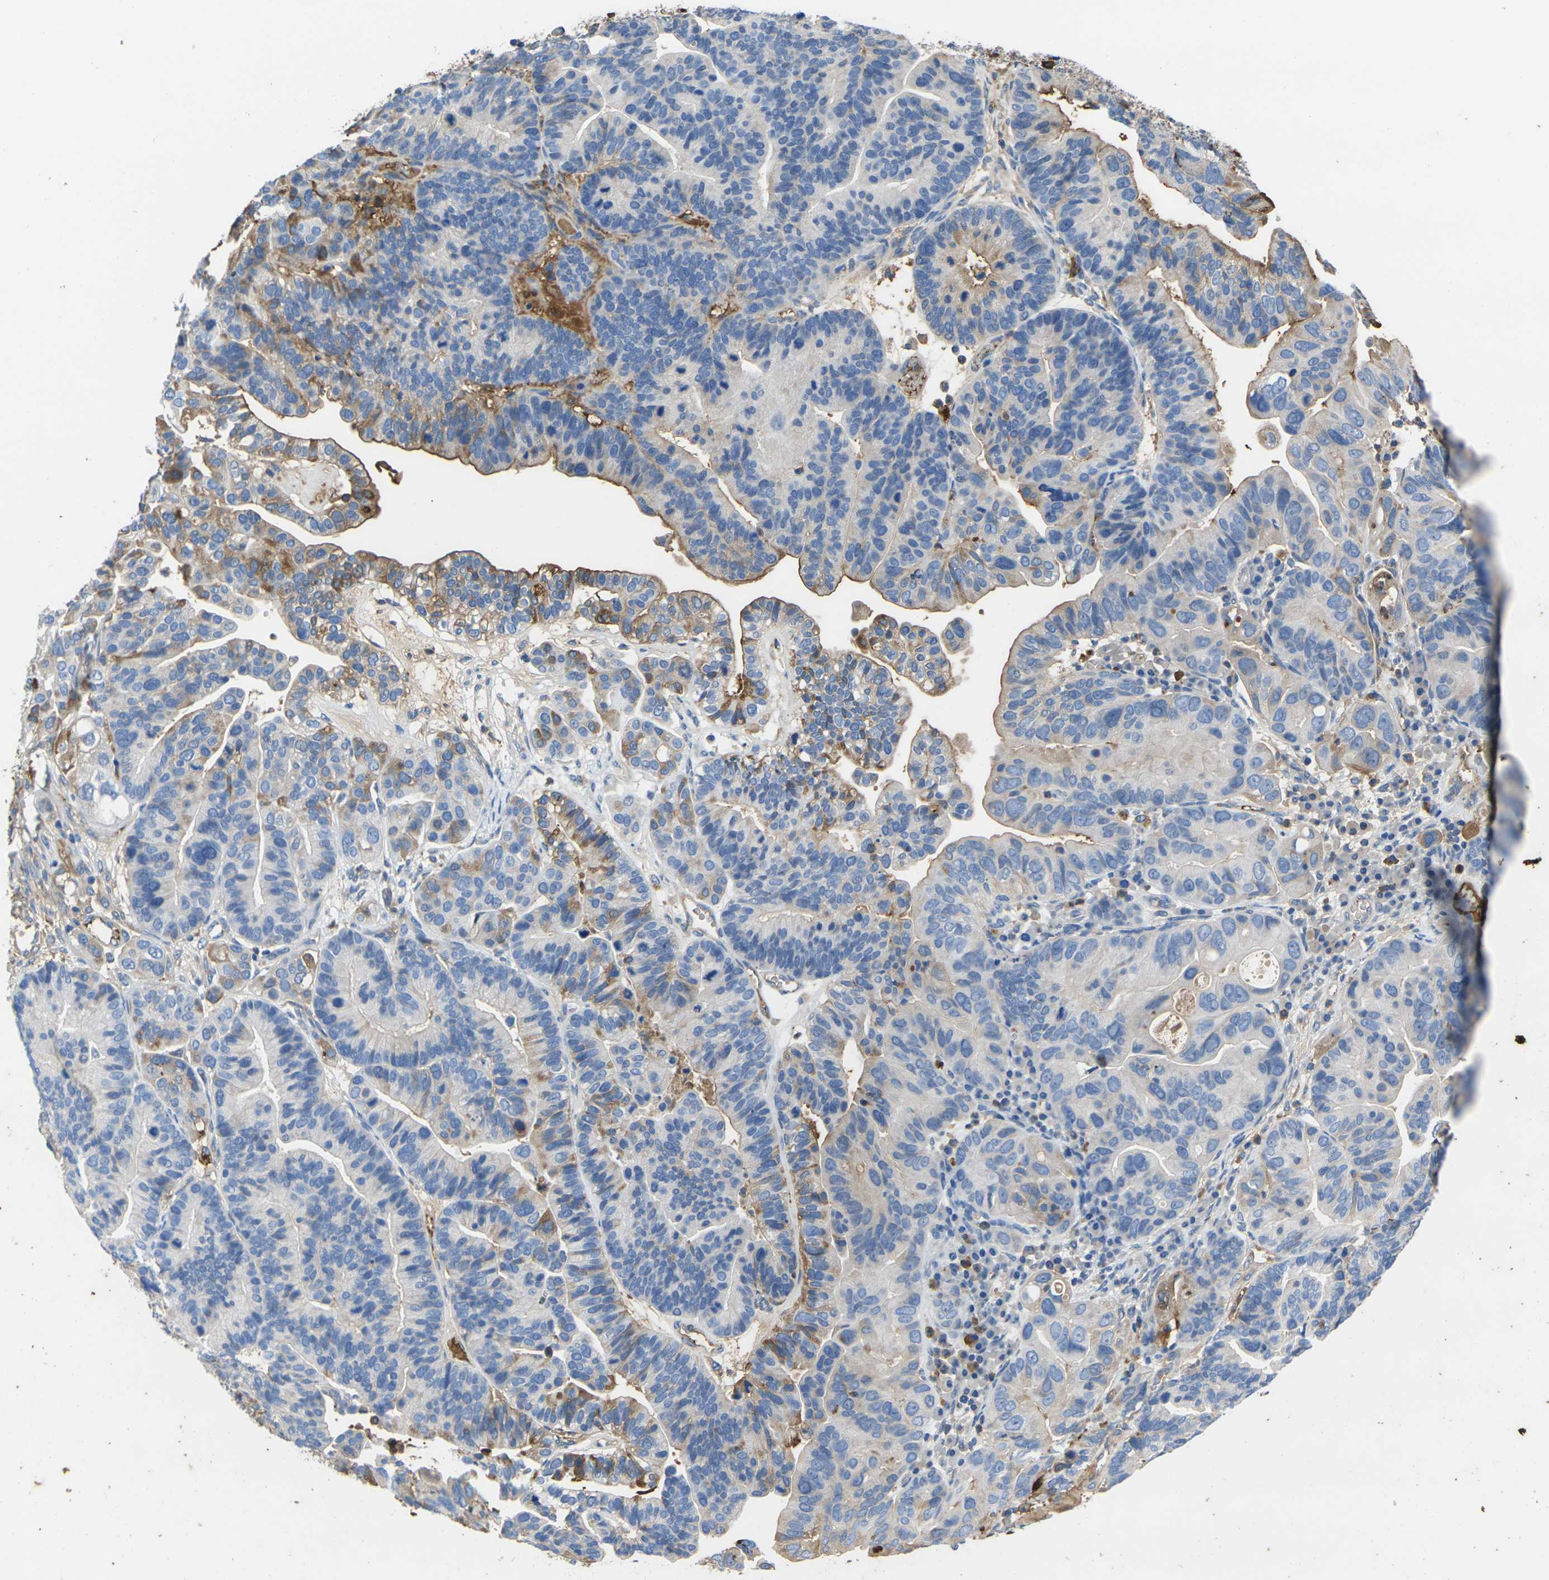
{"staining": {"intensity": "moderate", "quantity": "25%-75%", "location": "cytoplasmic/membranous"}, "tissue": "ovarian cancer", "cell_type": "Tumor cells", "image_type": "cancer", "snomed": [{"axis": "morphology", "description": "Cystadenocarcinoma, serous, NOS"}, {"axis": "topography", "description": "Ovary"}], "caption": "Tumor cells demonstrate medium levels of moderate cytoplasmic/membranous expression in approximately 25%-75% of cells in serous cystadenocarcinoma (ovarian).", "gene": "GREM2", "patient": {"sex": "female", "age": 56}}